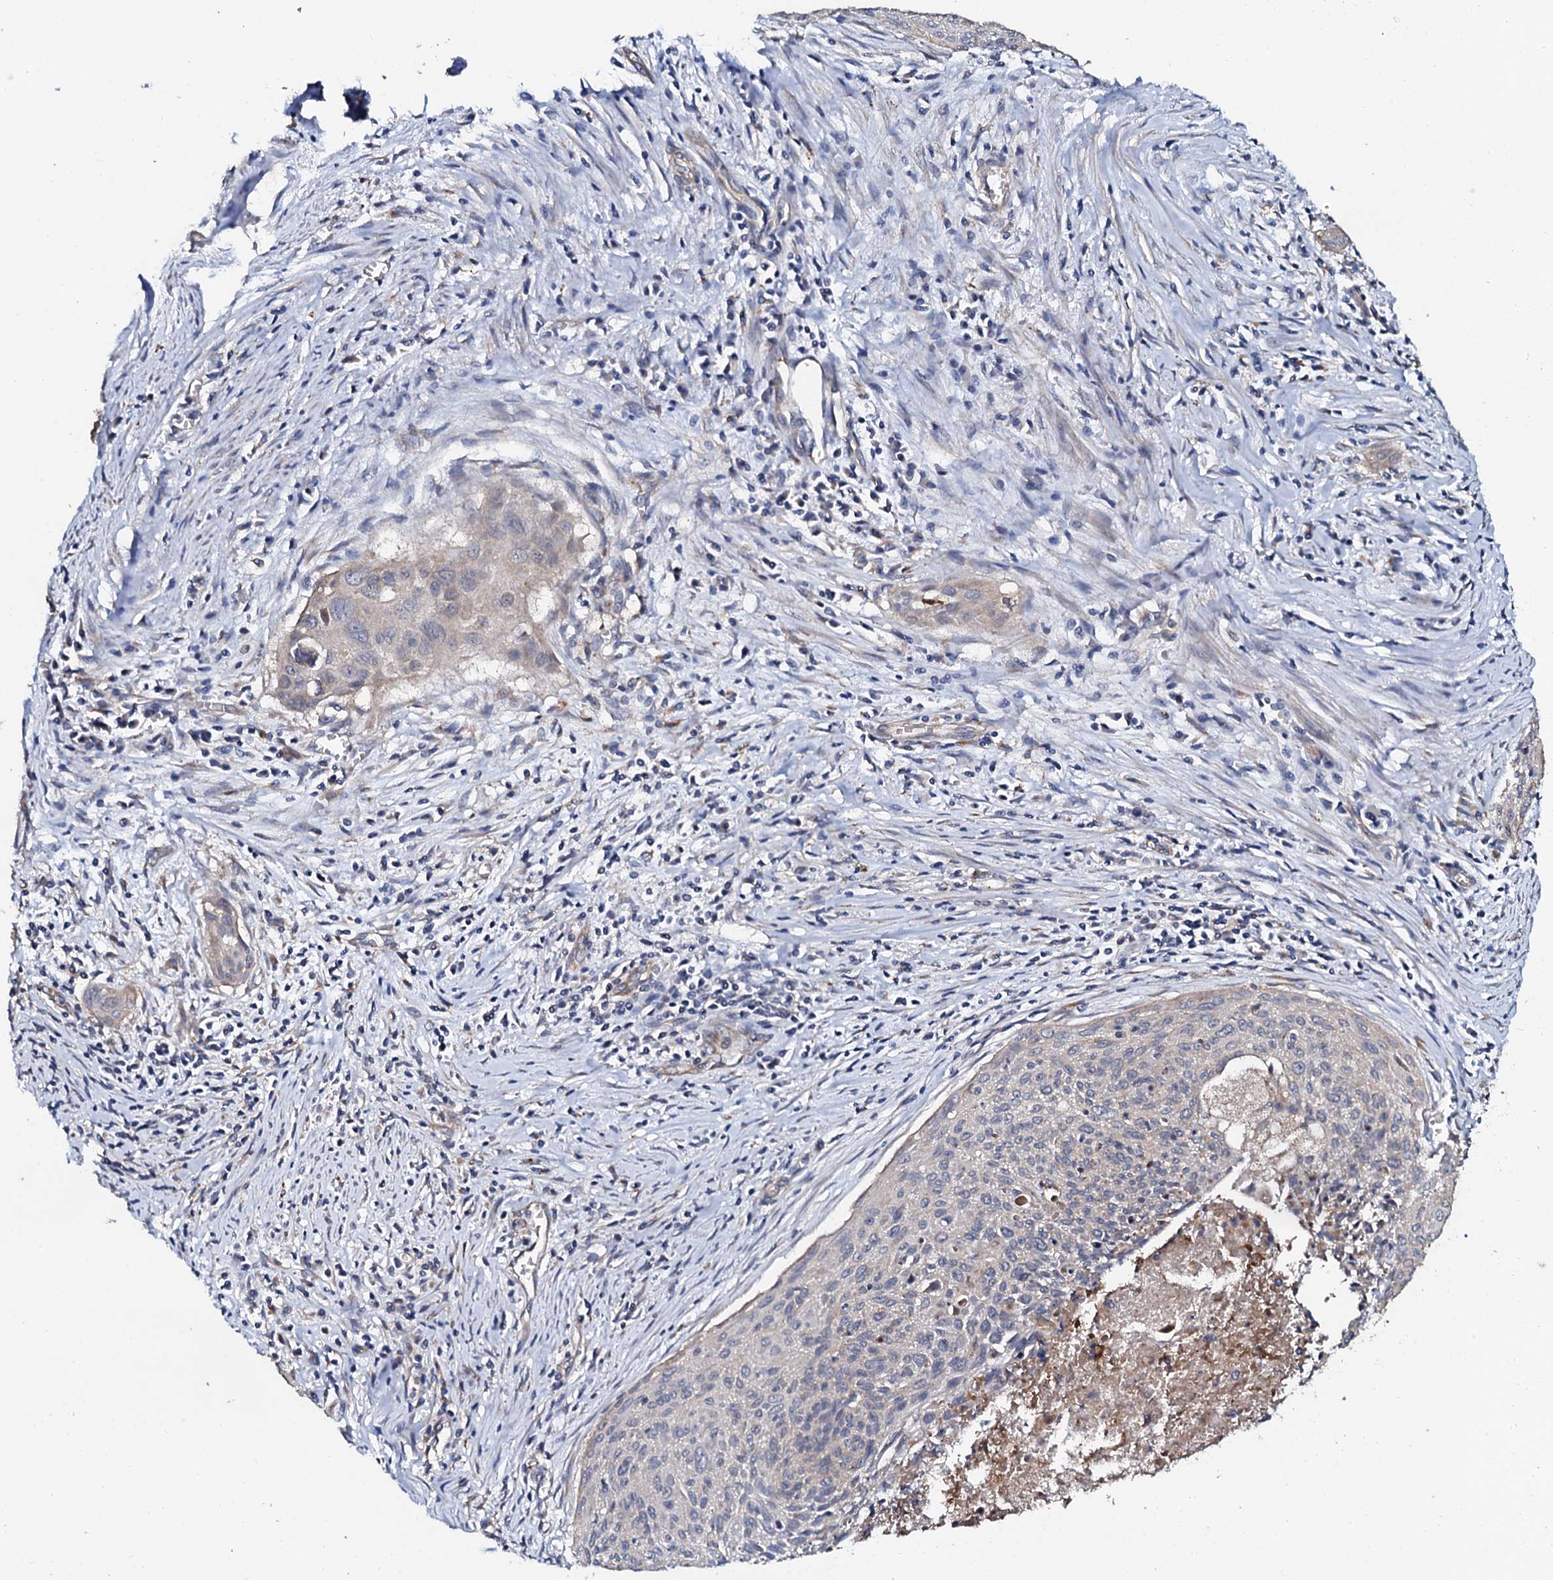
{"staining": {"intensity": "weak", "quantity": "<25%", "location": "cytoplasmic/membranous"}, "tissue": "cervical cancer", "cell_type": "Tumor cells", "image_type": "cancer", "snomed": [{"axis": "morphology", "description": "Squamous cell carcinoma, NOS"}, {"axis": "topography", "description": "Cervix"}], "caption": "Immunohistochemistry photomicrograph of human cervical cancer stained for a protein (brown), which displays no expression in tumor cells. The staining is performed using DAB brown chromogen with nuclei counter-stained in using hematoxylin.", "gene": "GLCE", "patient": {"sex": "female", "age": 55}}